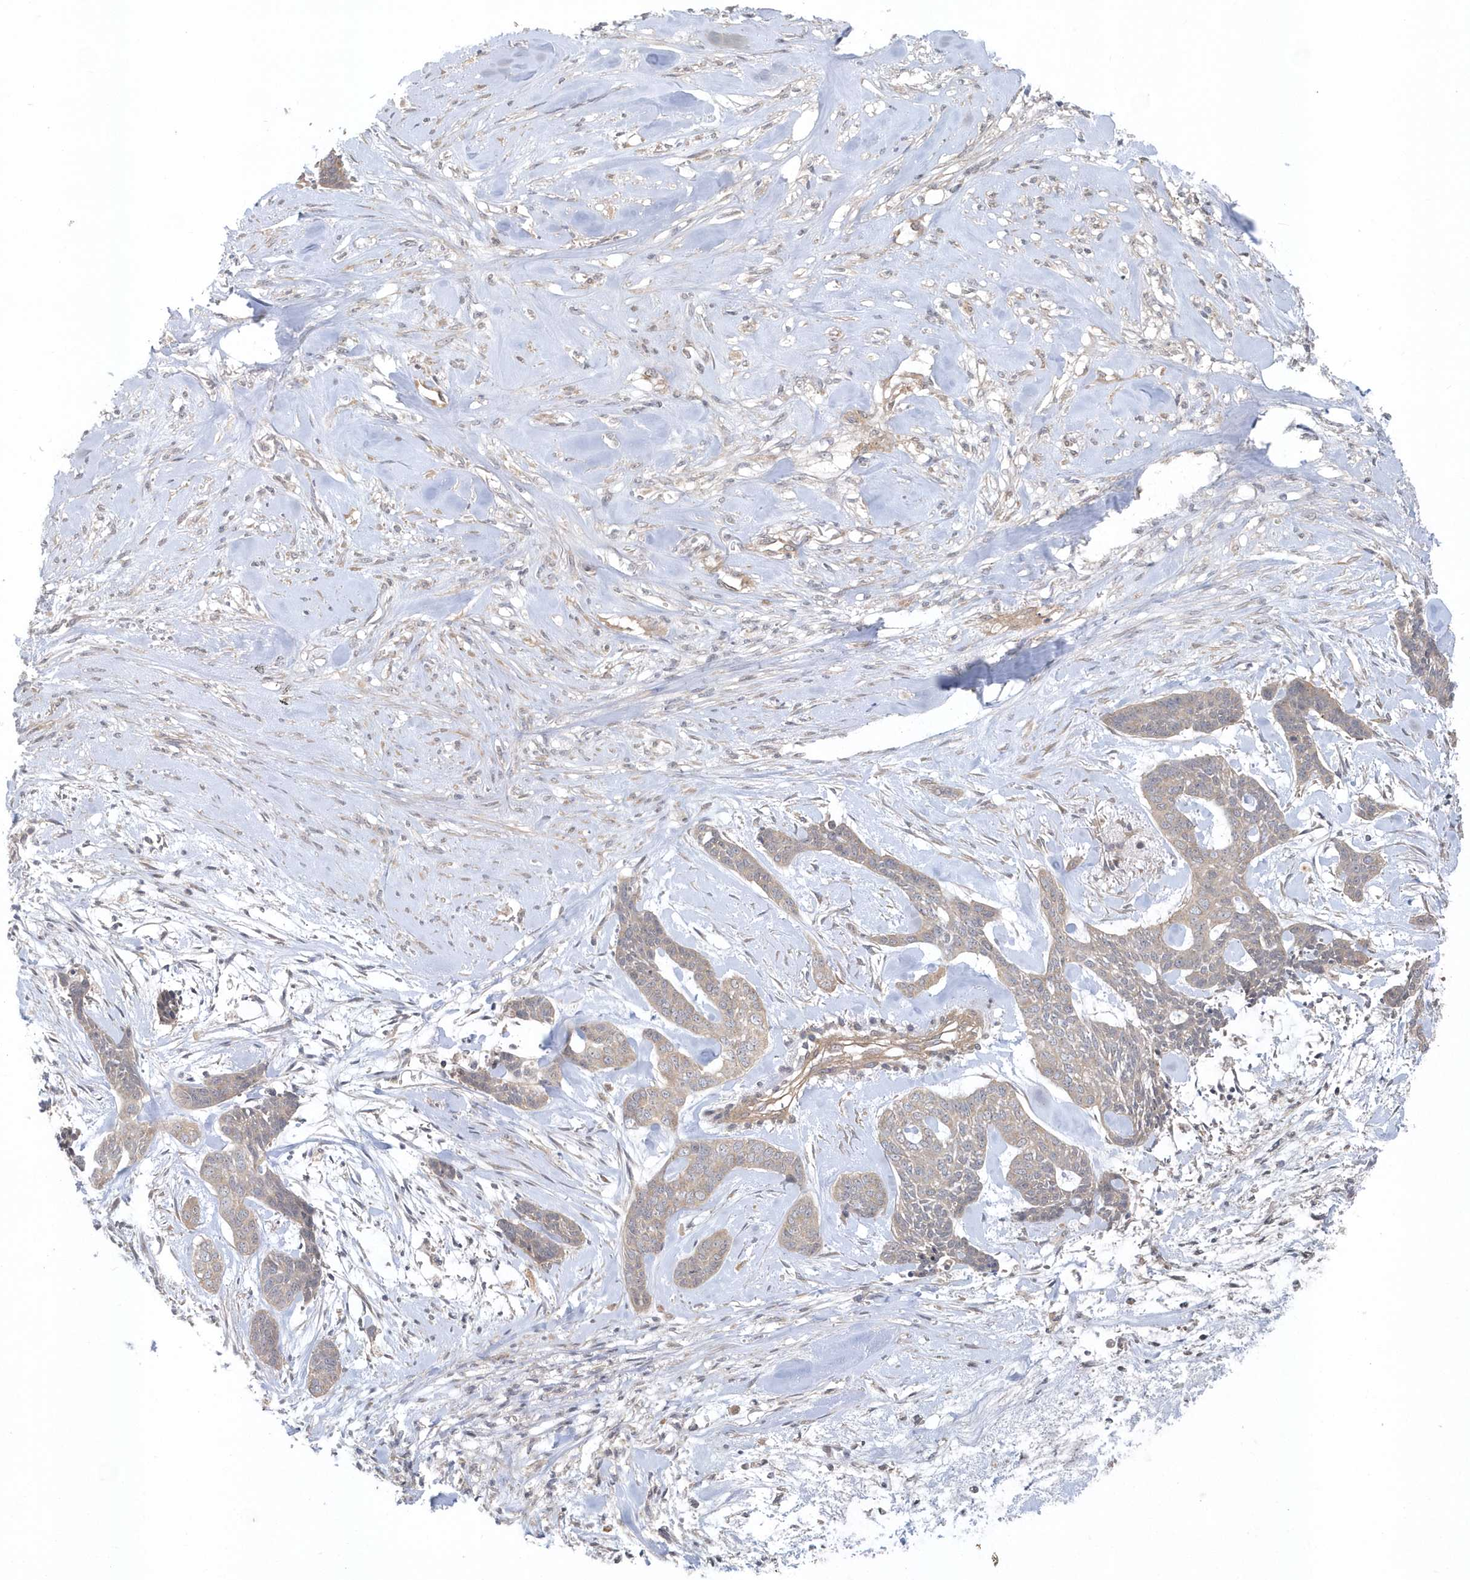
{"staining": {"intensity": "weak", "quantity": "<25%", "location": "cytoplasmic/membranous"}, "tissue": "skin cancer", "cell_type": "Tumor cells", "image_type": "cancer", "snomed": [{"axis": "morphology", "description": "Basal cell carcinoma"}, {"axis": "topography", "description": "Skin"}], "caption": "Protein analysis of skin cancer (basal cell carcinoma) shows no significant staining in tumor cells.", "gene": "ACTR1A", "patient": {"sex": "female", "age": 64}}